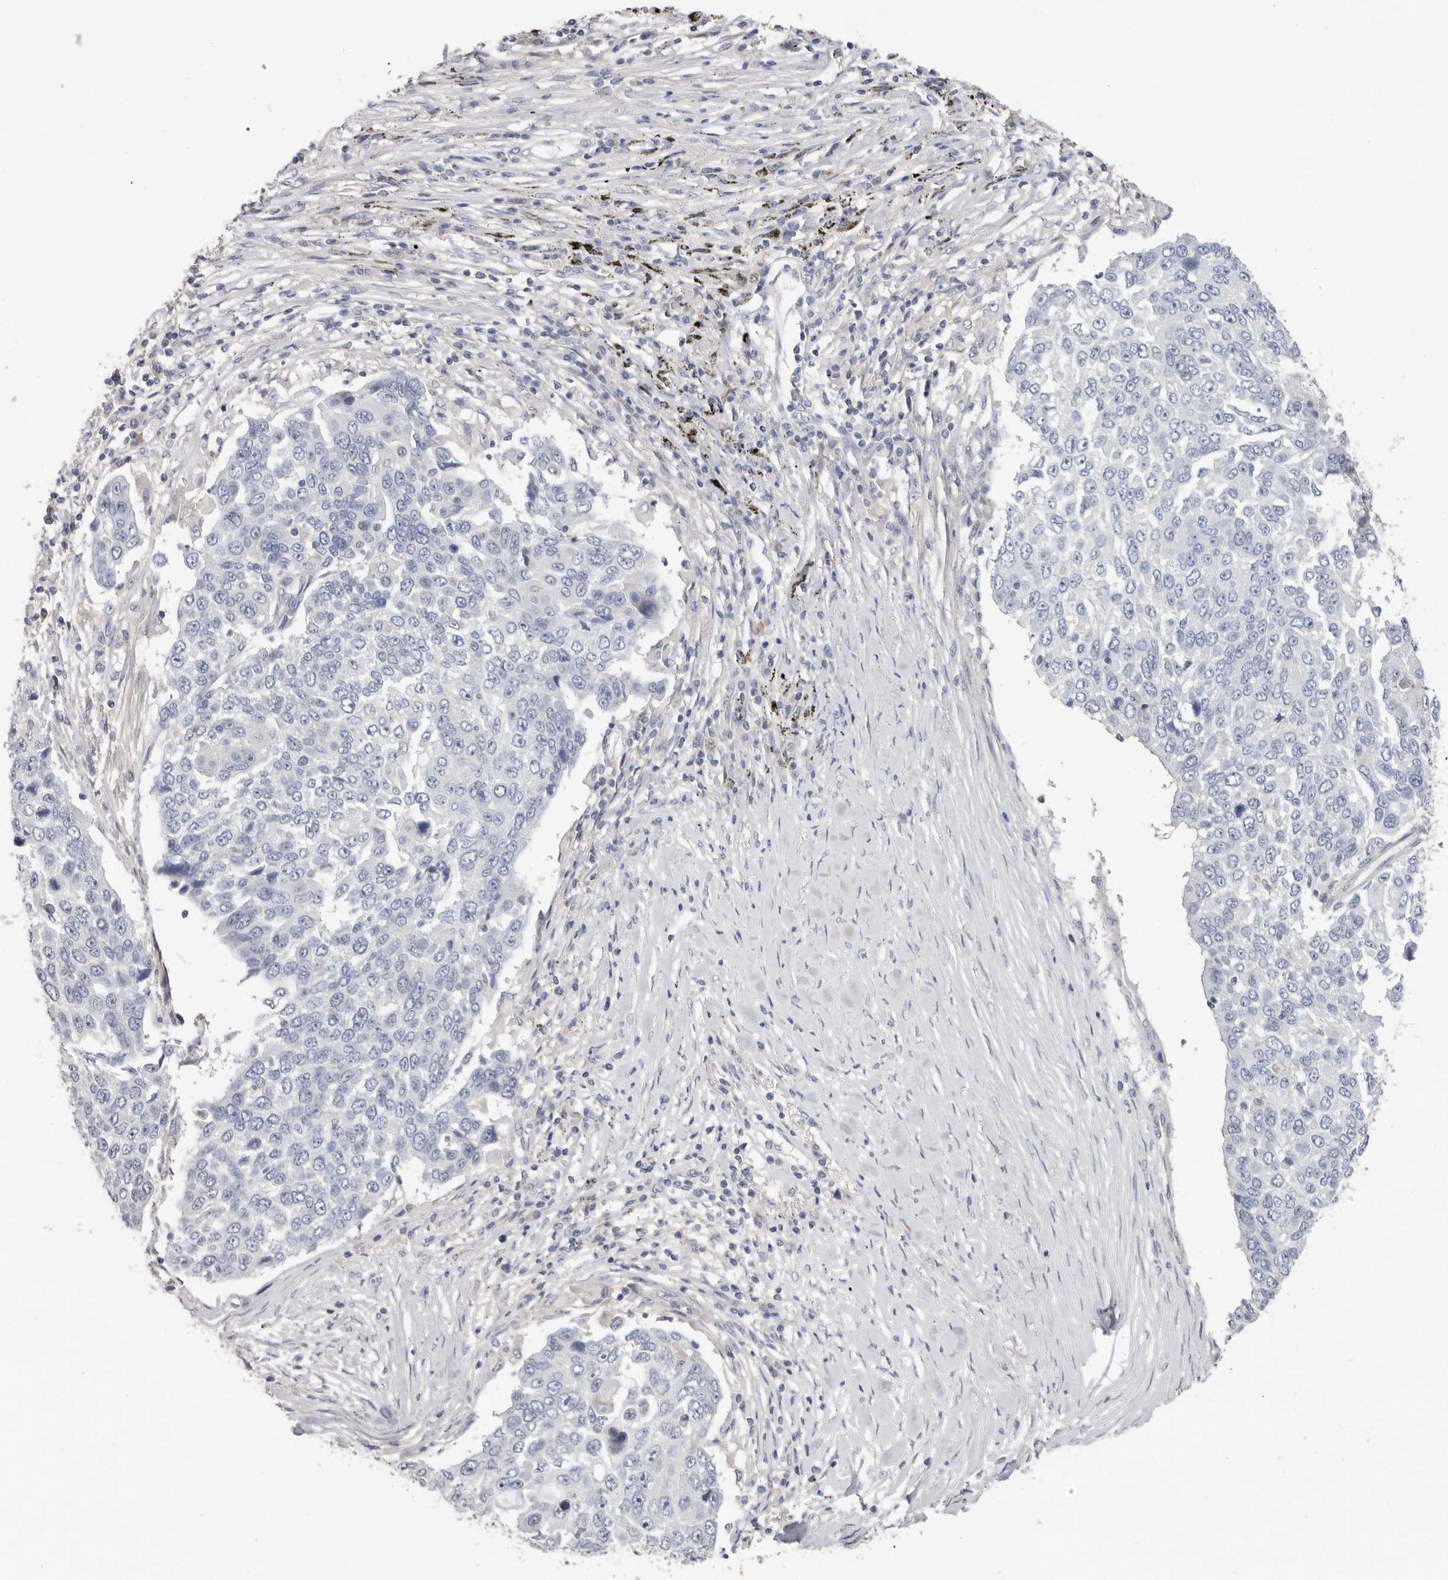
{"staining": {"intensity": "negative", "quantity": "none", "location": "none"}, "tissue": "lung cancer", "cell_type": "Tumor cells", "image_type": "cancer", "snomed": [{"axis": "morphology", "description": "Squamous cell carcinoma, NOS"}, {"axis": "topography", "description": "Lung"}], "caption": "Immunohistochemistry of lung squamous cell carcinoma exhibits no positivity in tumor cells.", "gene": "WDTC1", "patient": {"sex": "male", "age": 66}}